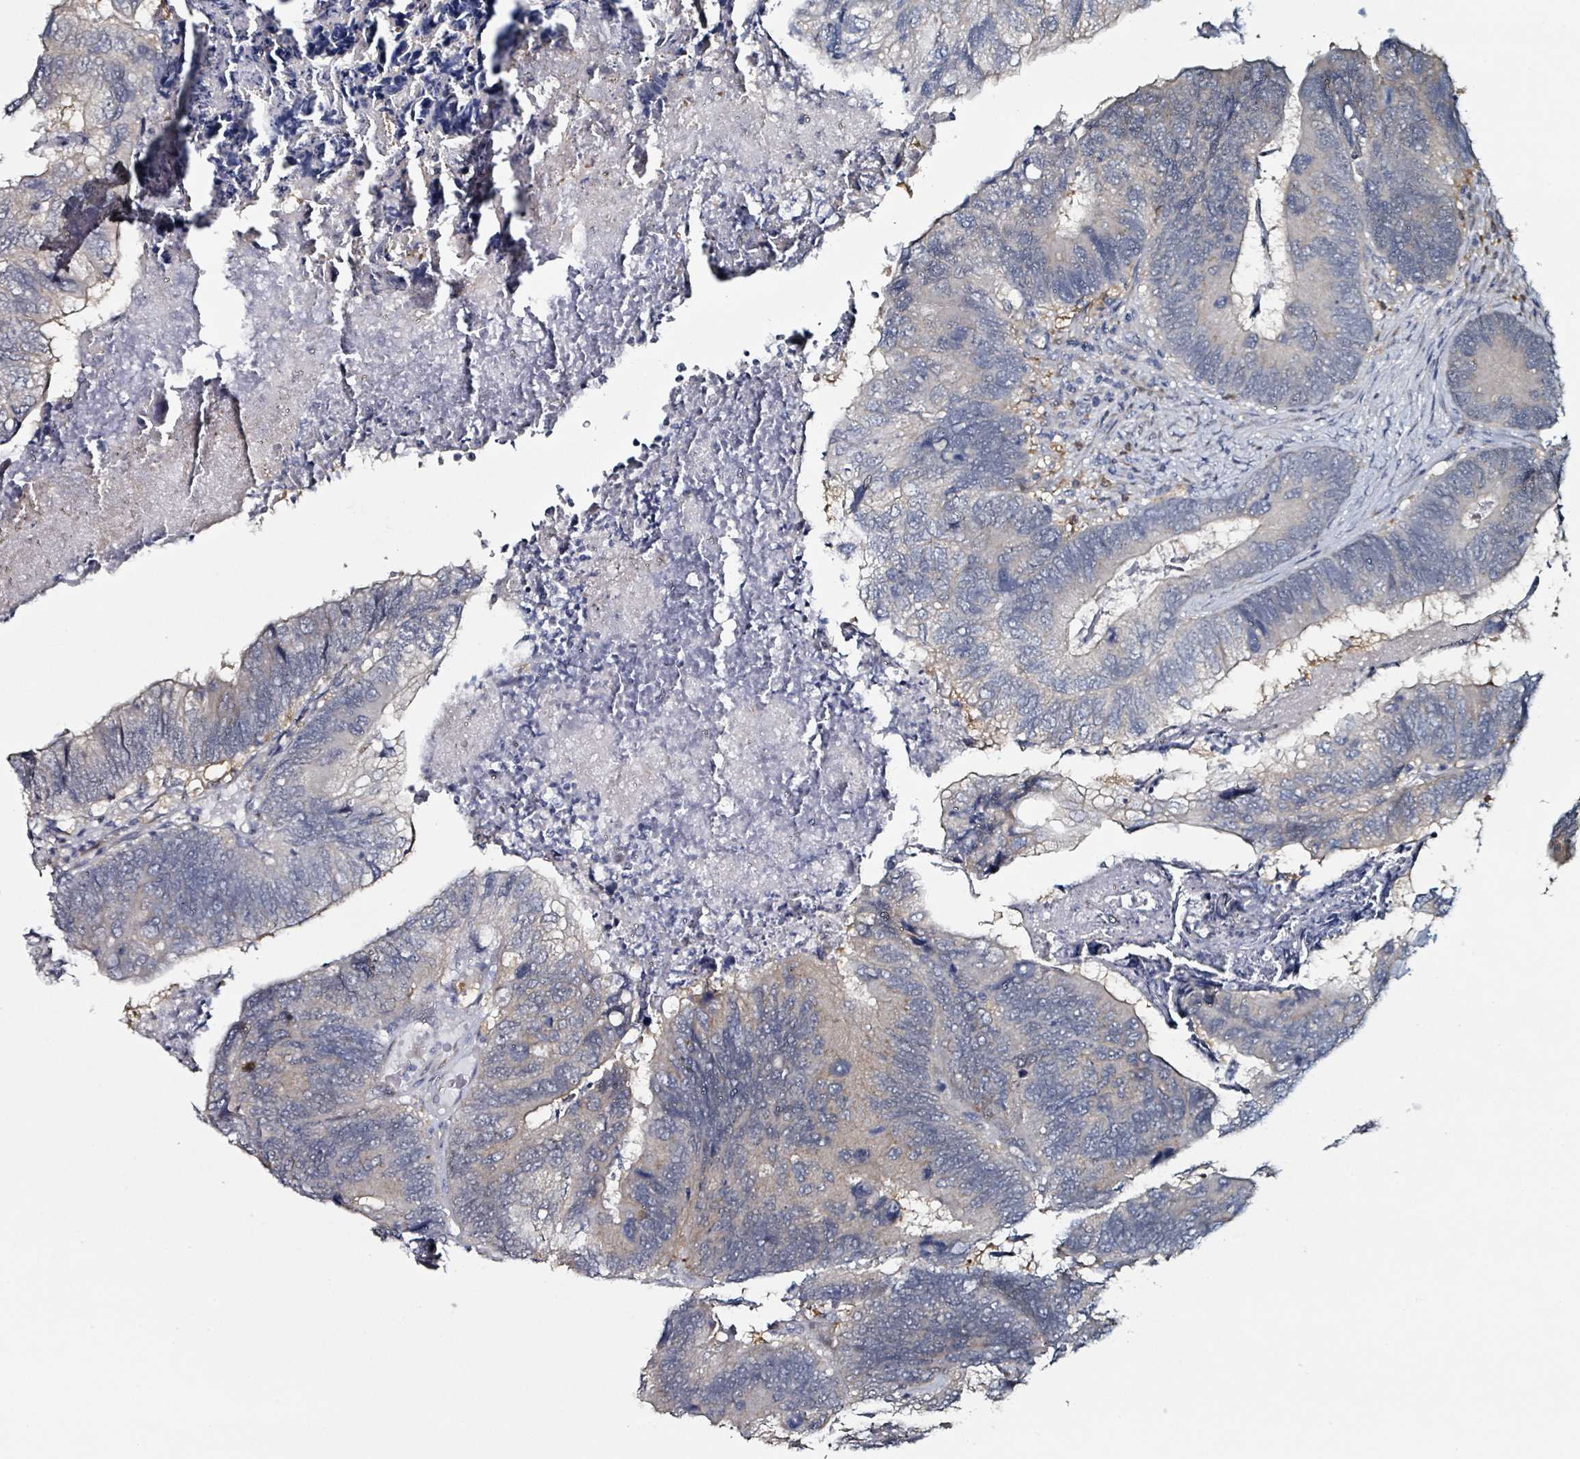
{"staining": {"intensity": "strong", "quantity": "<25%", "location": "cytoplasmic/membranous"}, "tissue": "colorectal cancer", "cell_type": "Tumor cells", "image_type": "cancer", "snomed": [{"axis": "morphology", "description": "Adenocarcinoma, NOS"}, {"axis": "topography", "description": "Colon"}], "caption": "Human colorectal cancer stained with a brown dye shows strong cytoplasmic/membranous positive positivity in approximately <25% of tumor cells.", "gene": "B3GAT3", "patient": {"sex": "female", "age": 67}}